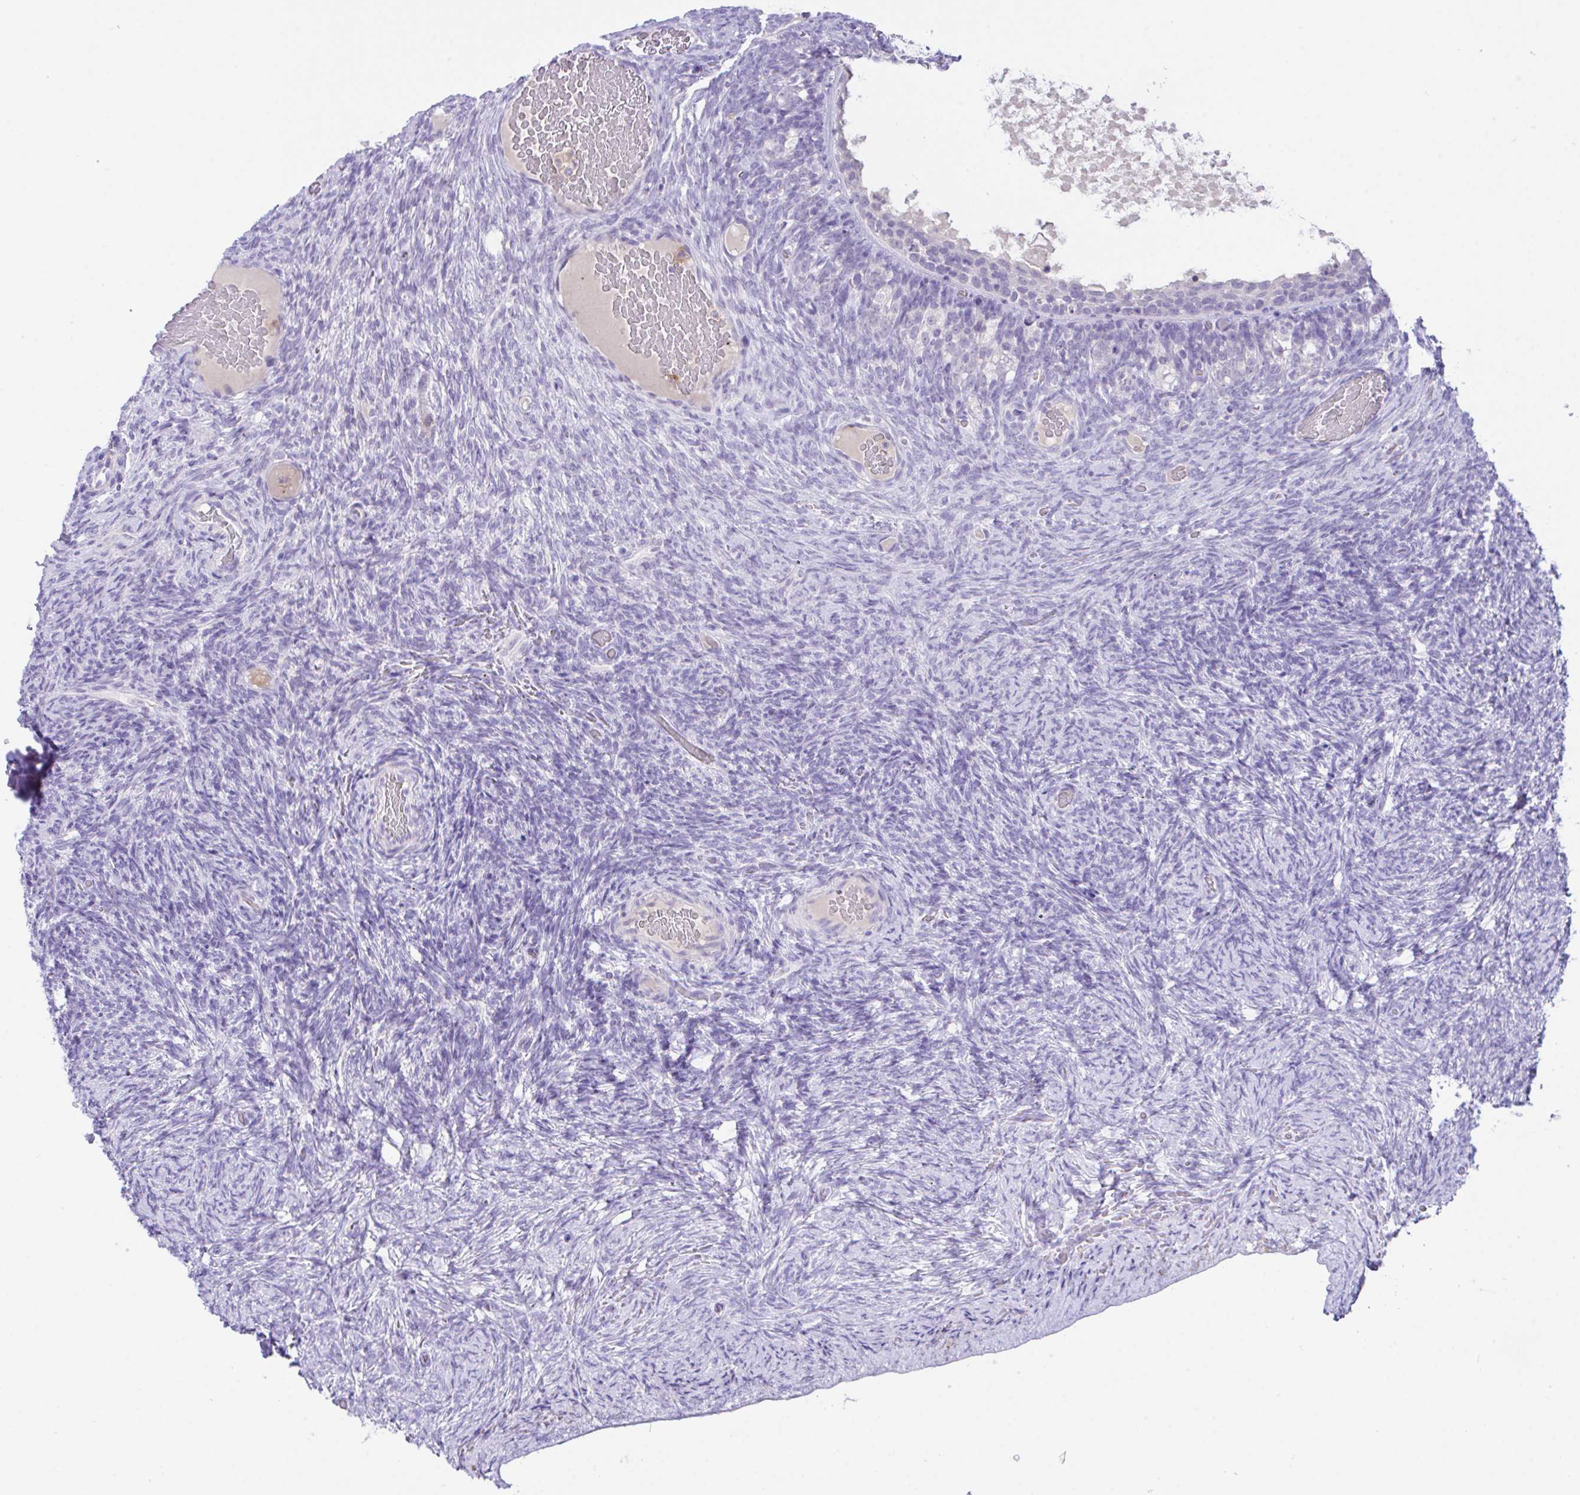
{"staining": {"intensity": "negative", "quantity": "none", "location": "none"}, "tissue": "ovary", "cell_type": "Follicle cells", "image_type": "normal", "snomed": [{"axis": "morphology", "description": "Normal tissue, NOS"}, {"axis": "topography", "description": "Ovary"}], "caption": "IHC image of normal ovary: ovary stained with DAB (3,3'-diaminobenzidine) demonstrates no significant protein positivity in follicle cells. The staining was performed using DAB to visualize the protein expression in brown, while the nuclei were stained in blue with hematoxylin (Magnification: 20x).", "gene": "HOXB4", "patient": {"sex": "female", "age": 34}}